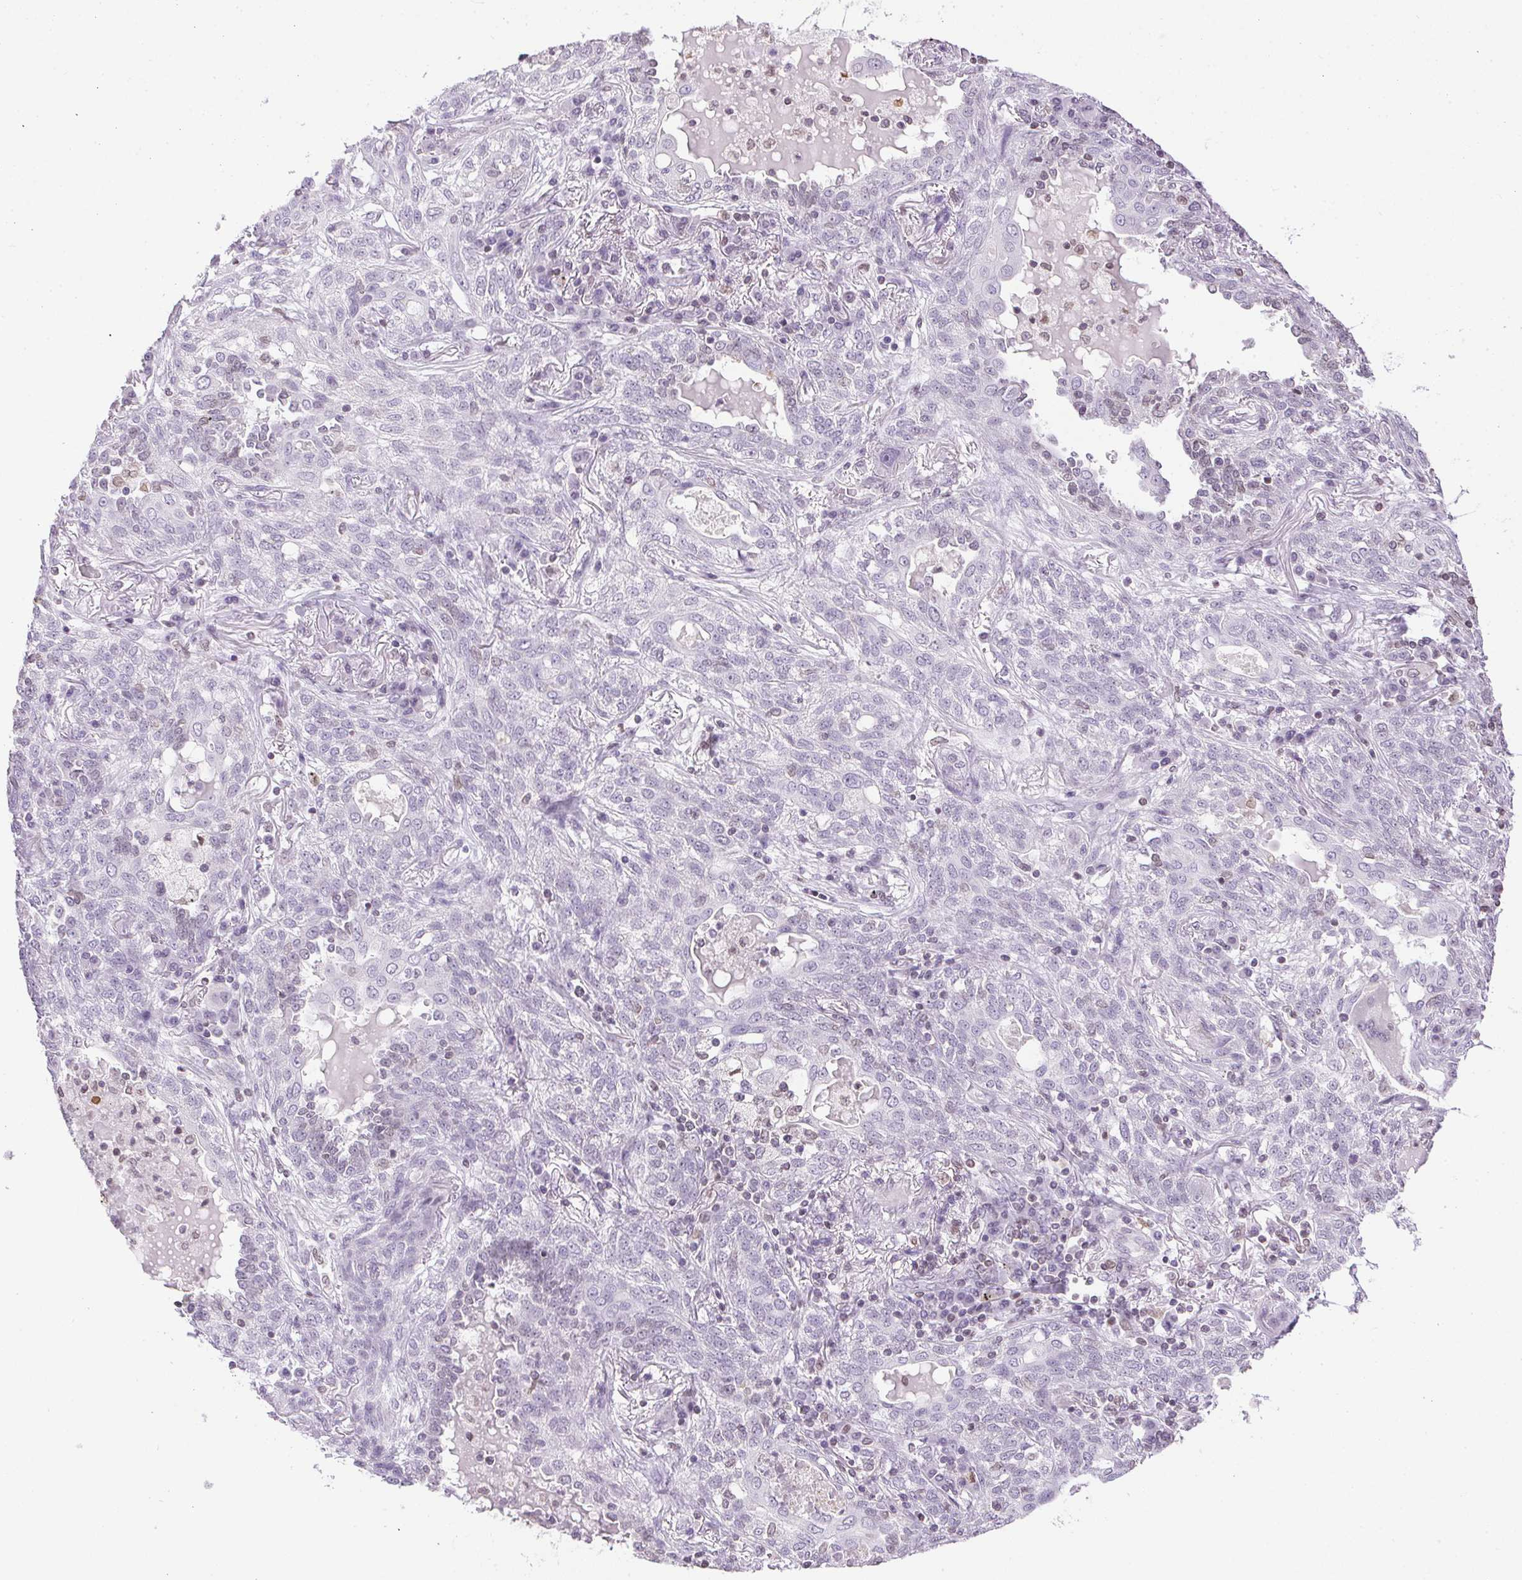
{"staining": {"intensity": "negative", "quantity": "none", "location": "none"}, "tissue": "lung cancer", "cell_type": "Tumor cells", "image_type": "cancer", "snomed": [{"axis": "morphology", "description": "Squamous cell carcinoma, NOS"}, {"axis": "topography", "description": "Lung"}], "caption": "There is no significant positivity in tumor cells of squamous cell carcinoma (lung).", "gene": "PRL", "patient": {"sex": "female", "age": 70}}